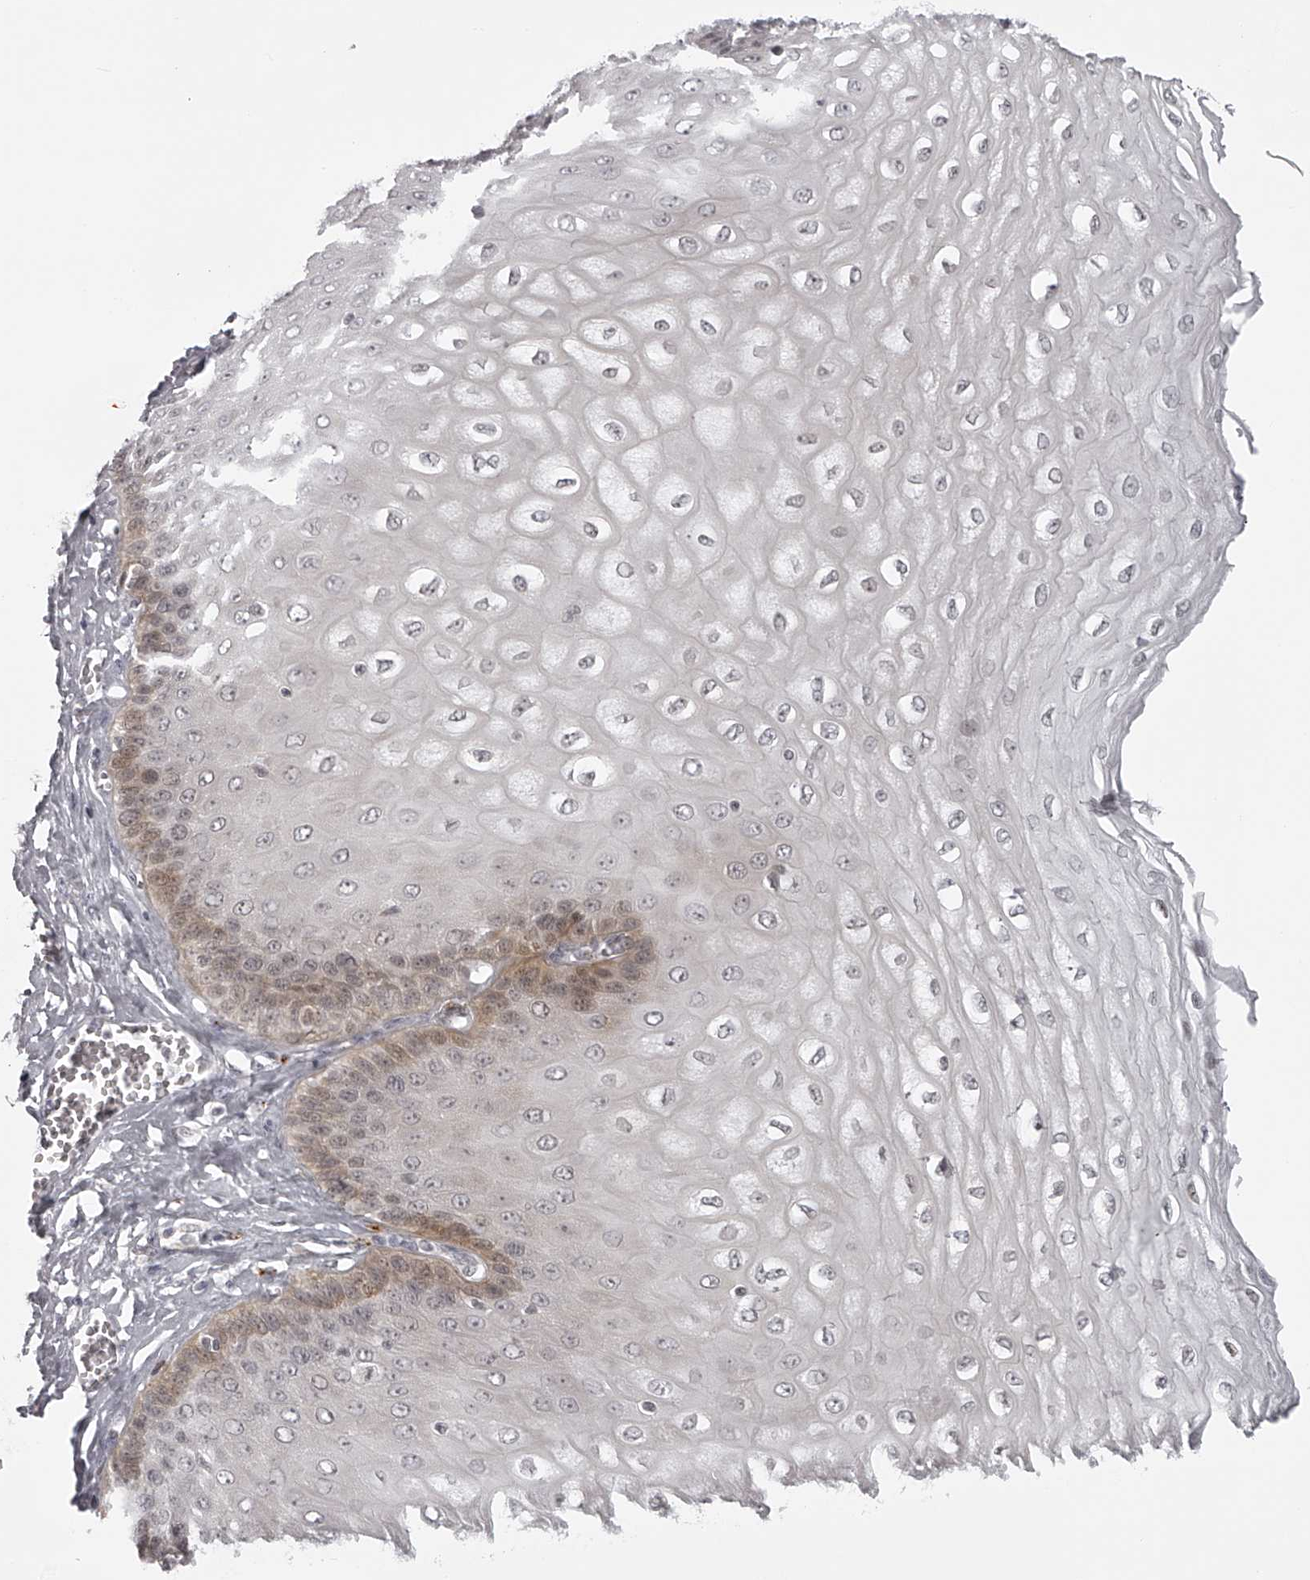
{"staining": {"intensity": "moderate", "quantity": "<25%", "location": "cytoplasmic/membranous,nuclear"}, "tissue": "esophagus", "cell_type": "Squamous epithelial cells", "image_type": "normal", "snomed": [{"axis": "morphology", "description": "Normal tissue, NOS"}, {"axis": "topography", "description": "Esophagus"}], "caption": "Squamous epithelial cells demonstrate low levels of moderate cytoplasmic/membranous,nuclear expression in approximately <25% of cells in benign esophagus. (DAB (3,3'-diaminobenzidine) IHC with brightfield microscopy, high magnification).", "gene": "RNF220", "patient": {"sex": "male", "age": 60}}